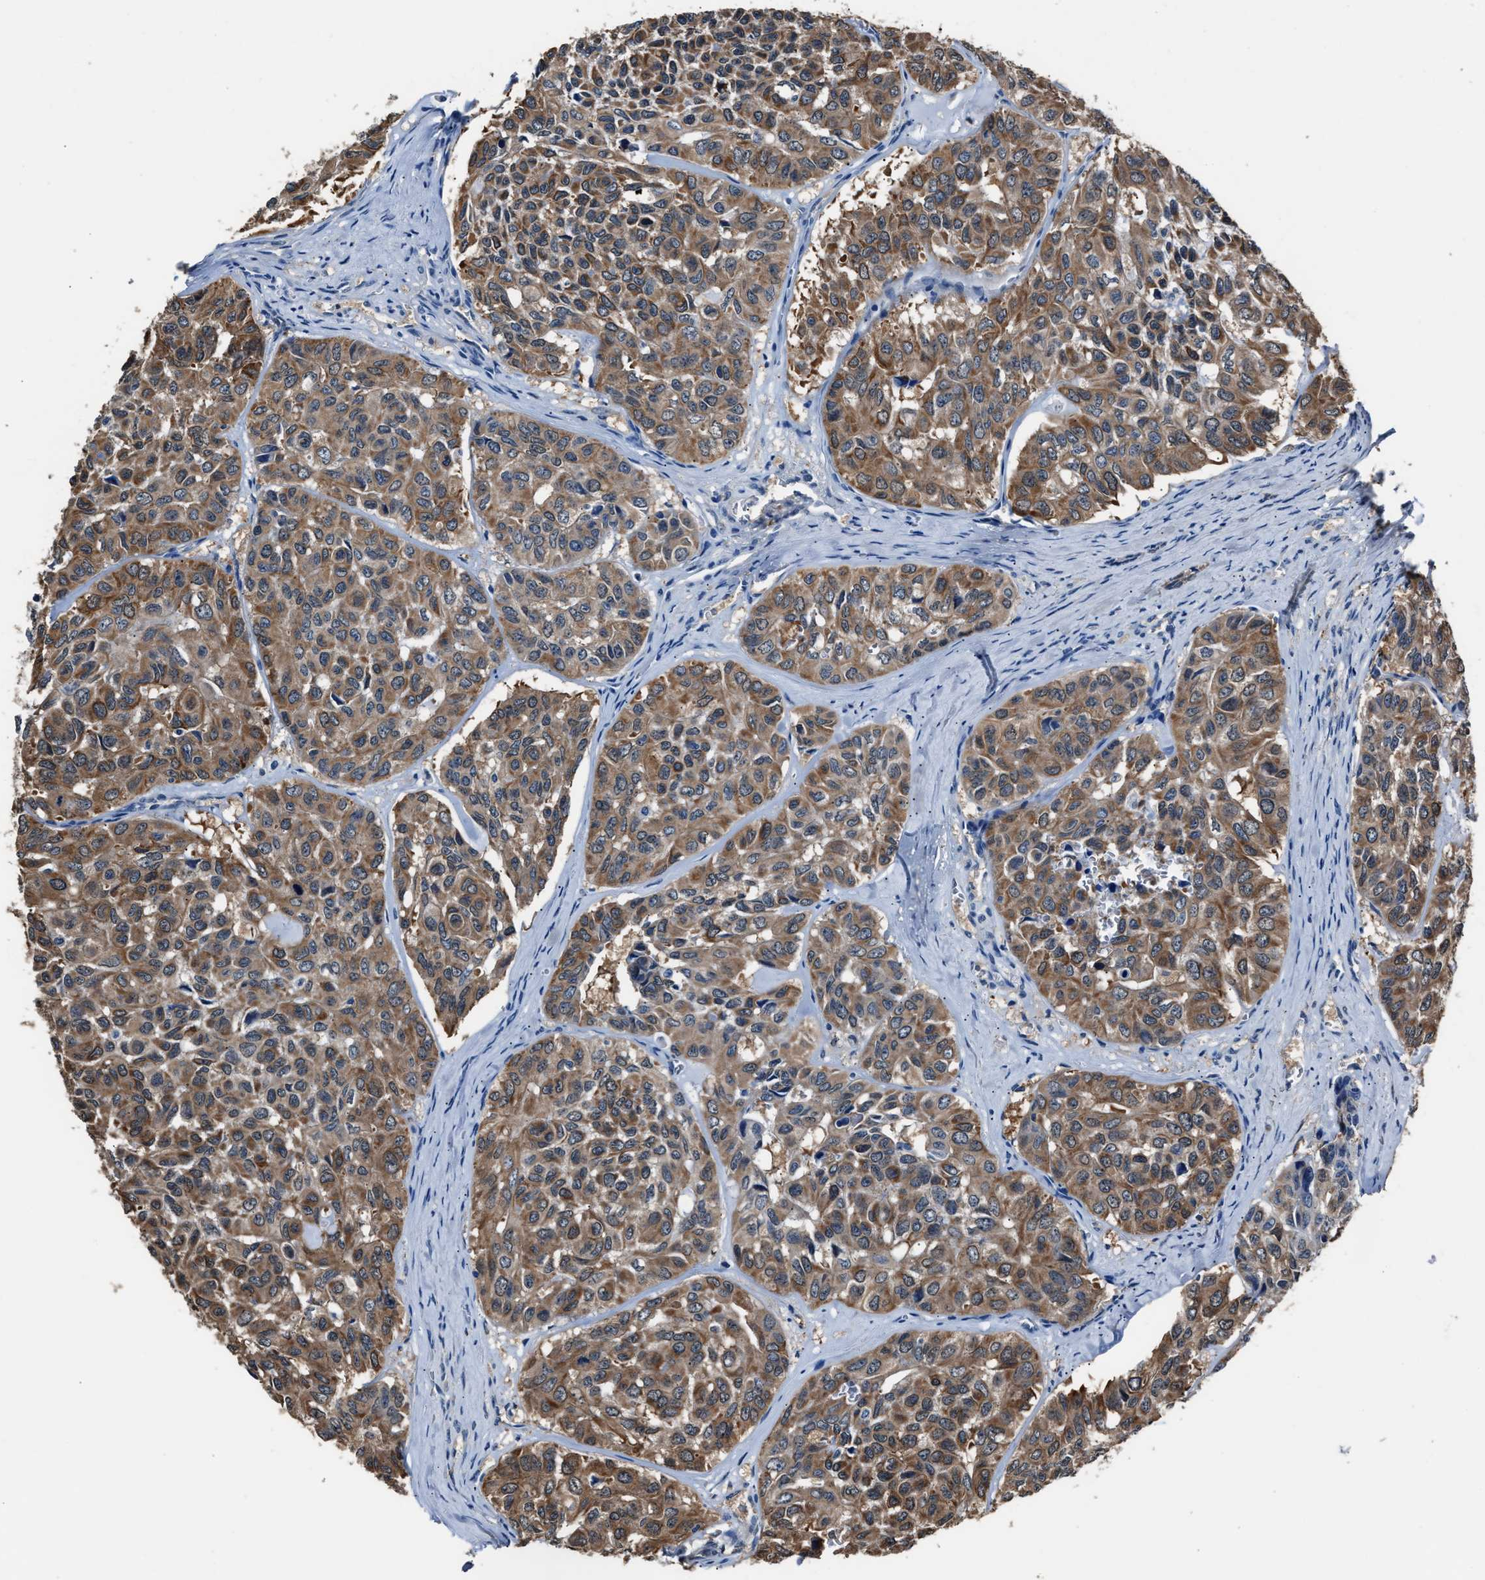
{"staining": {"intensity": "moderate", "quantity": ">75%", "location": "cytoplasmic/membranous"}, "tissue": "head and neck cancer", "cell_type": "Tumor cells", "image_type": "cancer", "snomed": [{"axis": "morphology", "description": "Adenocarcinoma, NOS"}, {"axis": "topography", "description": "Salivary gland, NOS"}, {"axis": "topography", "description": "Head-Neck"}], "caption": "Adenocarcinoma (head and neck) stained with a protein marker exhibits moderate staining in tumor cells.", "gene": "GSTP1", "patient": {"sex": "female", "age": 76}}